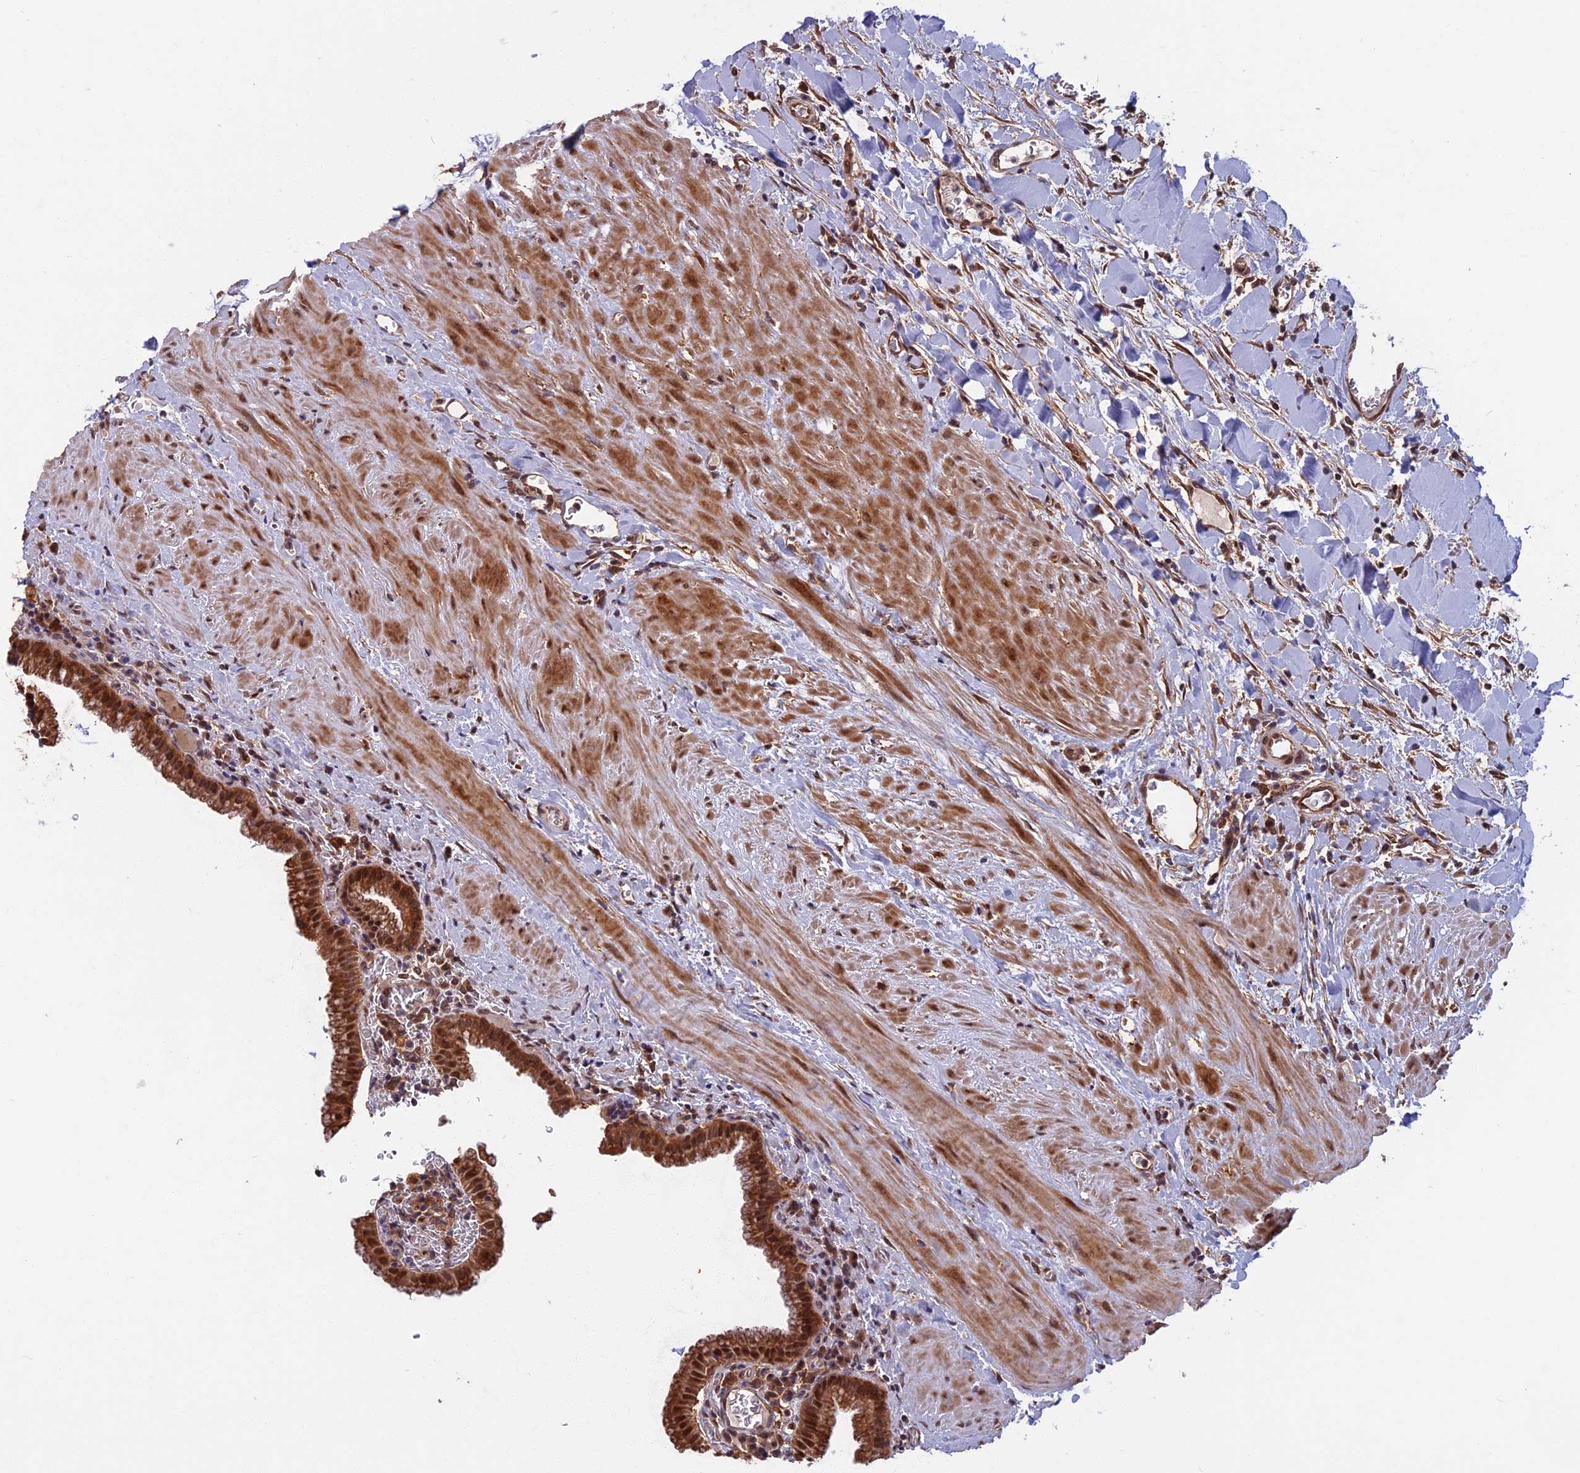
{"staining": {"intensity": "strong", "quantity": ">75%", "location": "cytoplasmic/membranous,nuclear"}, "tissue": "gallbladder", "cell_type": "Glandular cells", "image_type": "normal", "snomed": [{"axis": "morphology", "description": "Normal tissue, NOS"}, {"axis": "topography", "description": "Gallbladder"}], "caption": "Unremarkable gallbladder exhibits strong cytoplasmic/membranous,nuclear staining in about >75% of glandular cells.", "gene": "SPG11", "patient": {"sex": "male", "age": 78}}